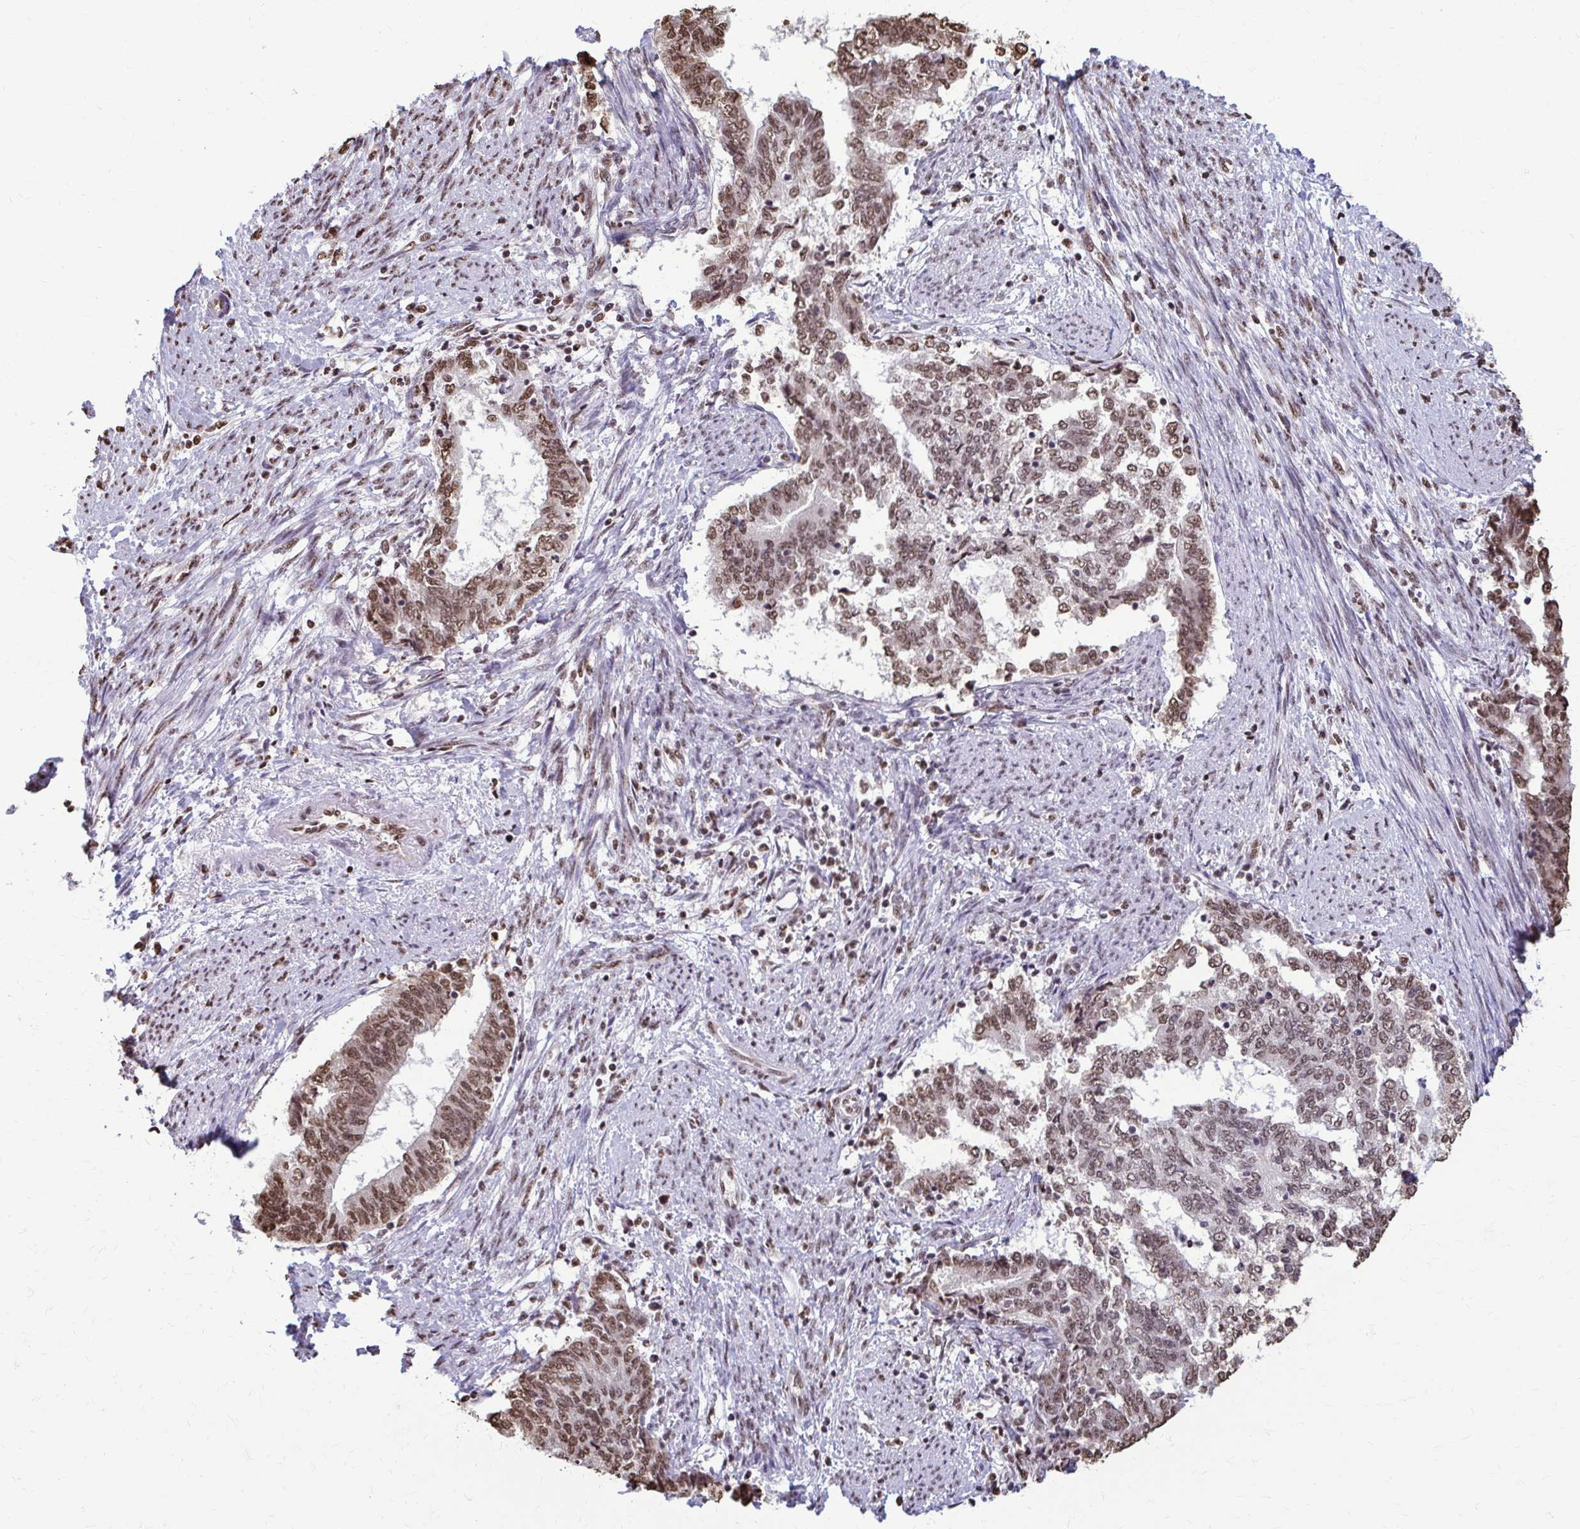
{"staining": {"intensity": "moderate", "quantity": ">75%", "location": "nuclear"}, "tissue": "endometrial cancer", "cell_type": "Tumor cells", "image_type": "cancer", "snomed": [{"axis": "morphology", "description": "Adenocarcinoma, NOS"}, {"axis": "topography", "description": "Endometrium"}], "caption": "Protein staining of endometrial adenocarcinoma tissue displays moderate nuclear expression in about >75% of tumor cells. The protein is stained brown, and the nuclei are stained in blue (DAB (3,3'-diaminobenzidine) IHC with brightfield microscopy, high magnification).", "gene": "SNRPA", "patient": {"sex": "female", "age": 65}}